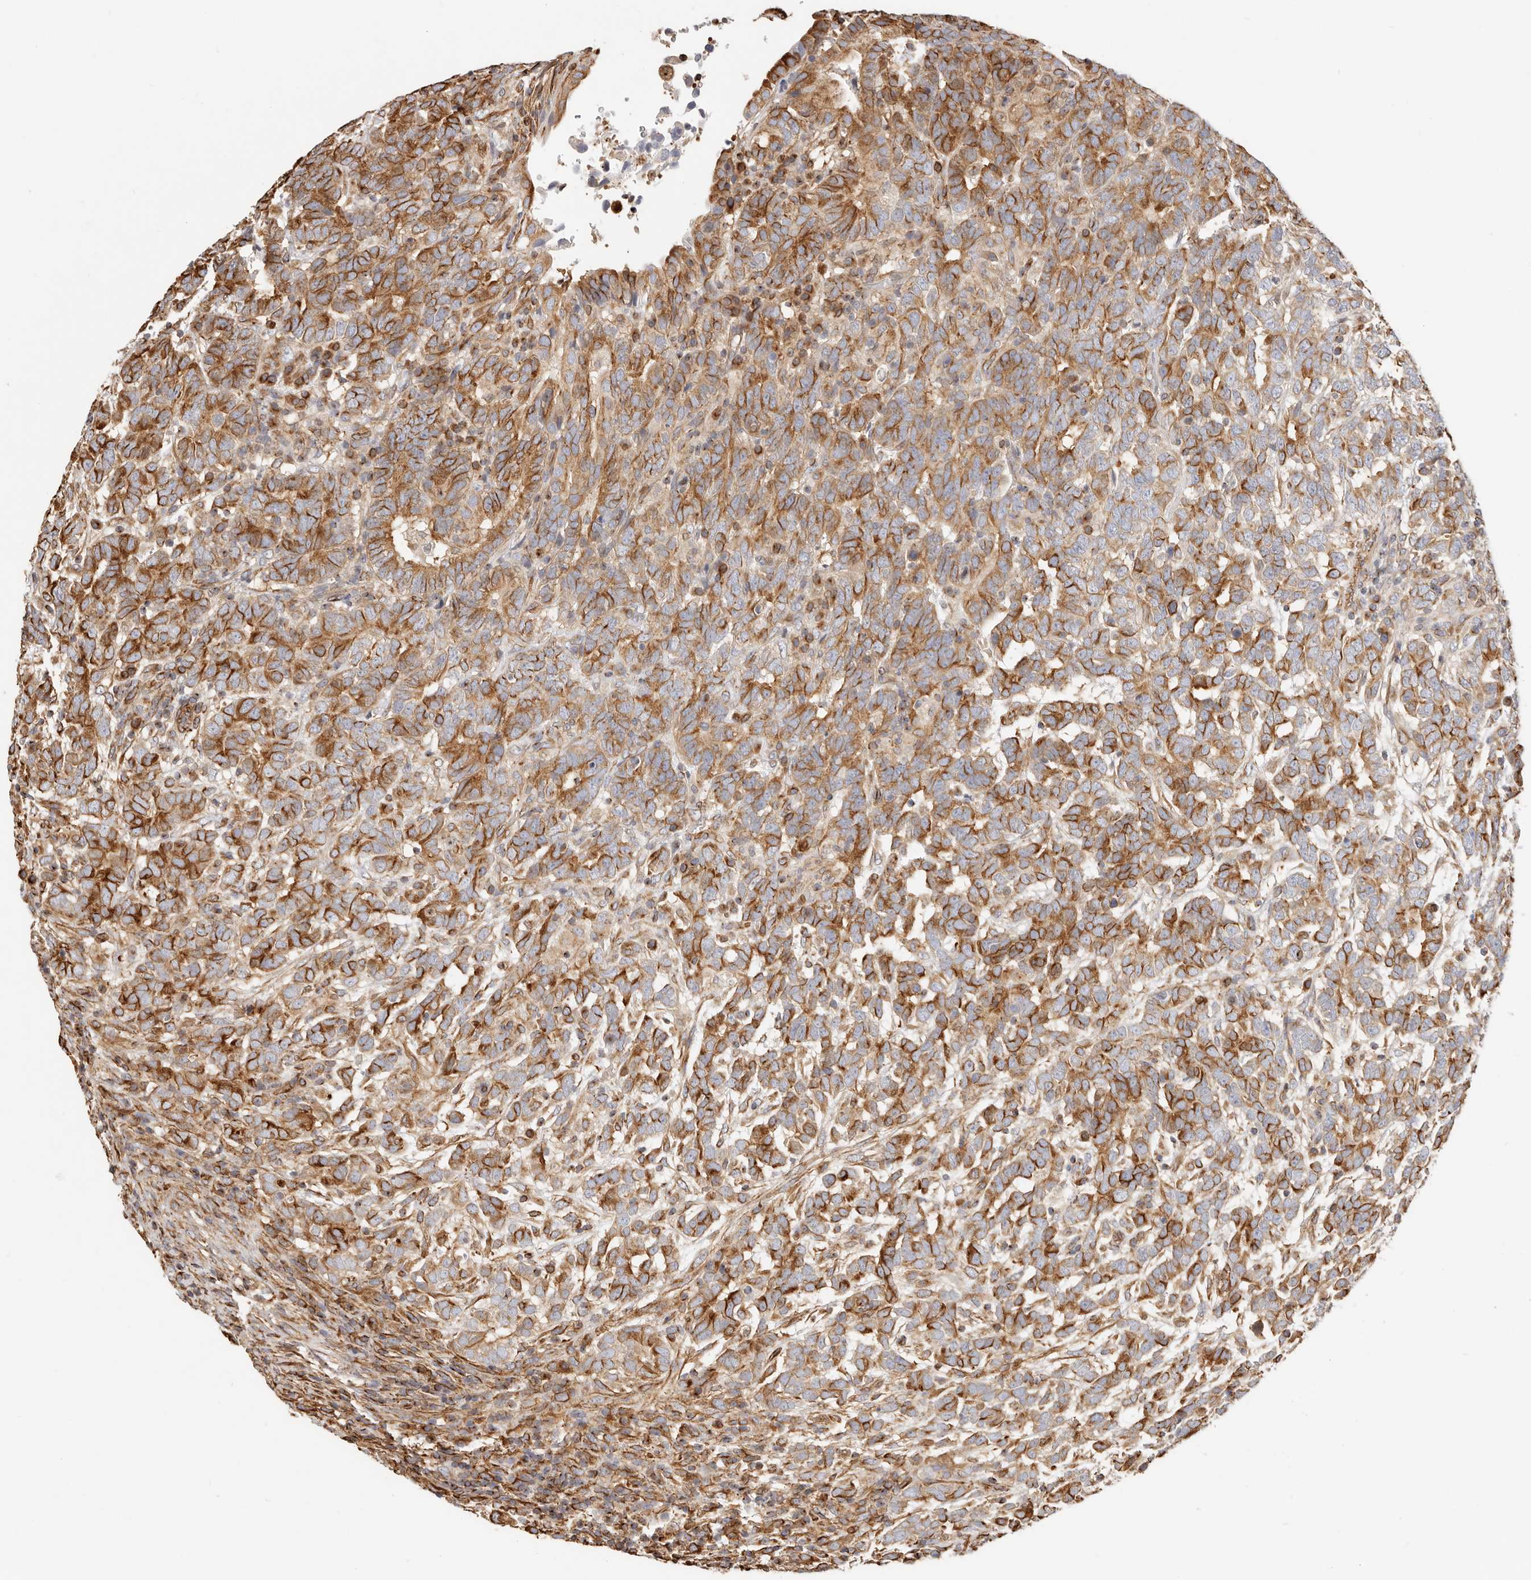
{"staining": {"intensity": "strong", "quantity": "25%-75%", "location": "cytoplasmic/membranous"}, "tissue": "testis cancer", "cell_type": "Tumor cells", "image_type": "cancer", "snomed": [{"axis": "morphology", "description": "Carcinoma, Embryonal, NOS"}, {"axis": "topography", "description": "Testis"}], "caption": "Brown immunohistochemical staining in human embryonal carcinoma (testis) demonstrates strong cytoplasmic/membranous expression in approximately 25%-75% of tumor cells.", "gene": "DTNBP1", "patient": {"sex": "male", "age": 26}}